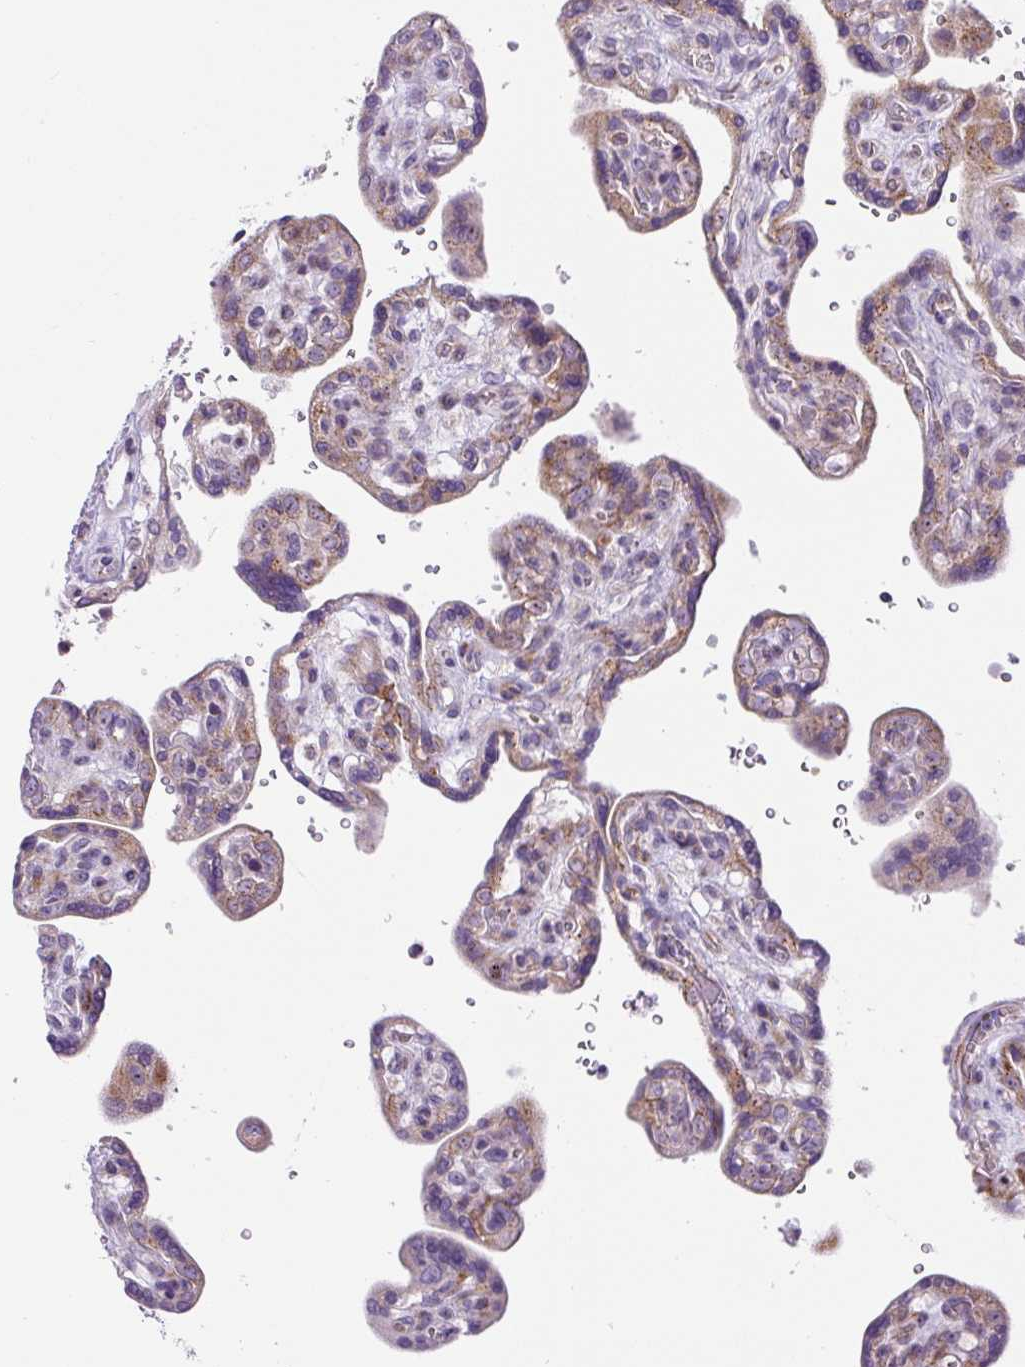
{"staining": {"intensity": "moderate", "quantity": "<25%", "location": "cytoplasmic/membranous"}, "tissue": "placenta", "cell_type": "Decidual cells", "image_type": "normal", "snomed": [{"axis": "morphology", "description": "Normal tissue, NOS"}, {"axis": "topography", "description": "Placenta"}], "caption": "This image demonstrates immunohistochemistry staining of normal placenta, with low moderate cytoplasmic/membranous expression in about <25% of decidual cells.", "gene": "ZNF596", "patient": {"sex": "female", "age": 39}}